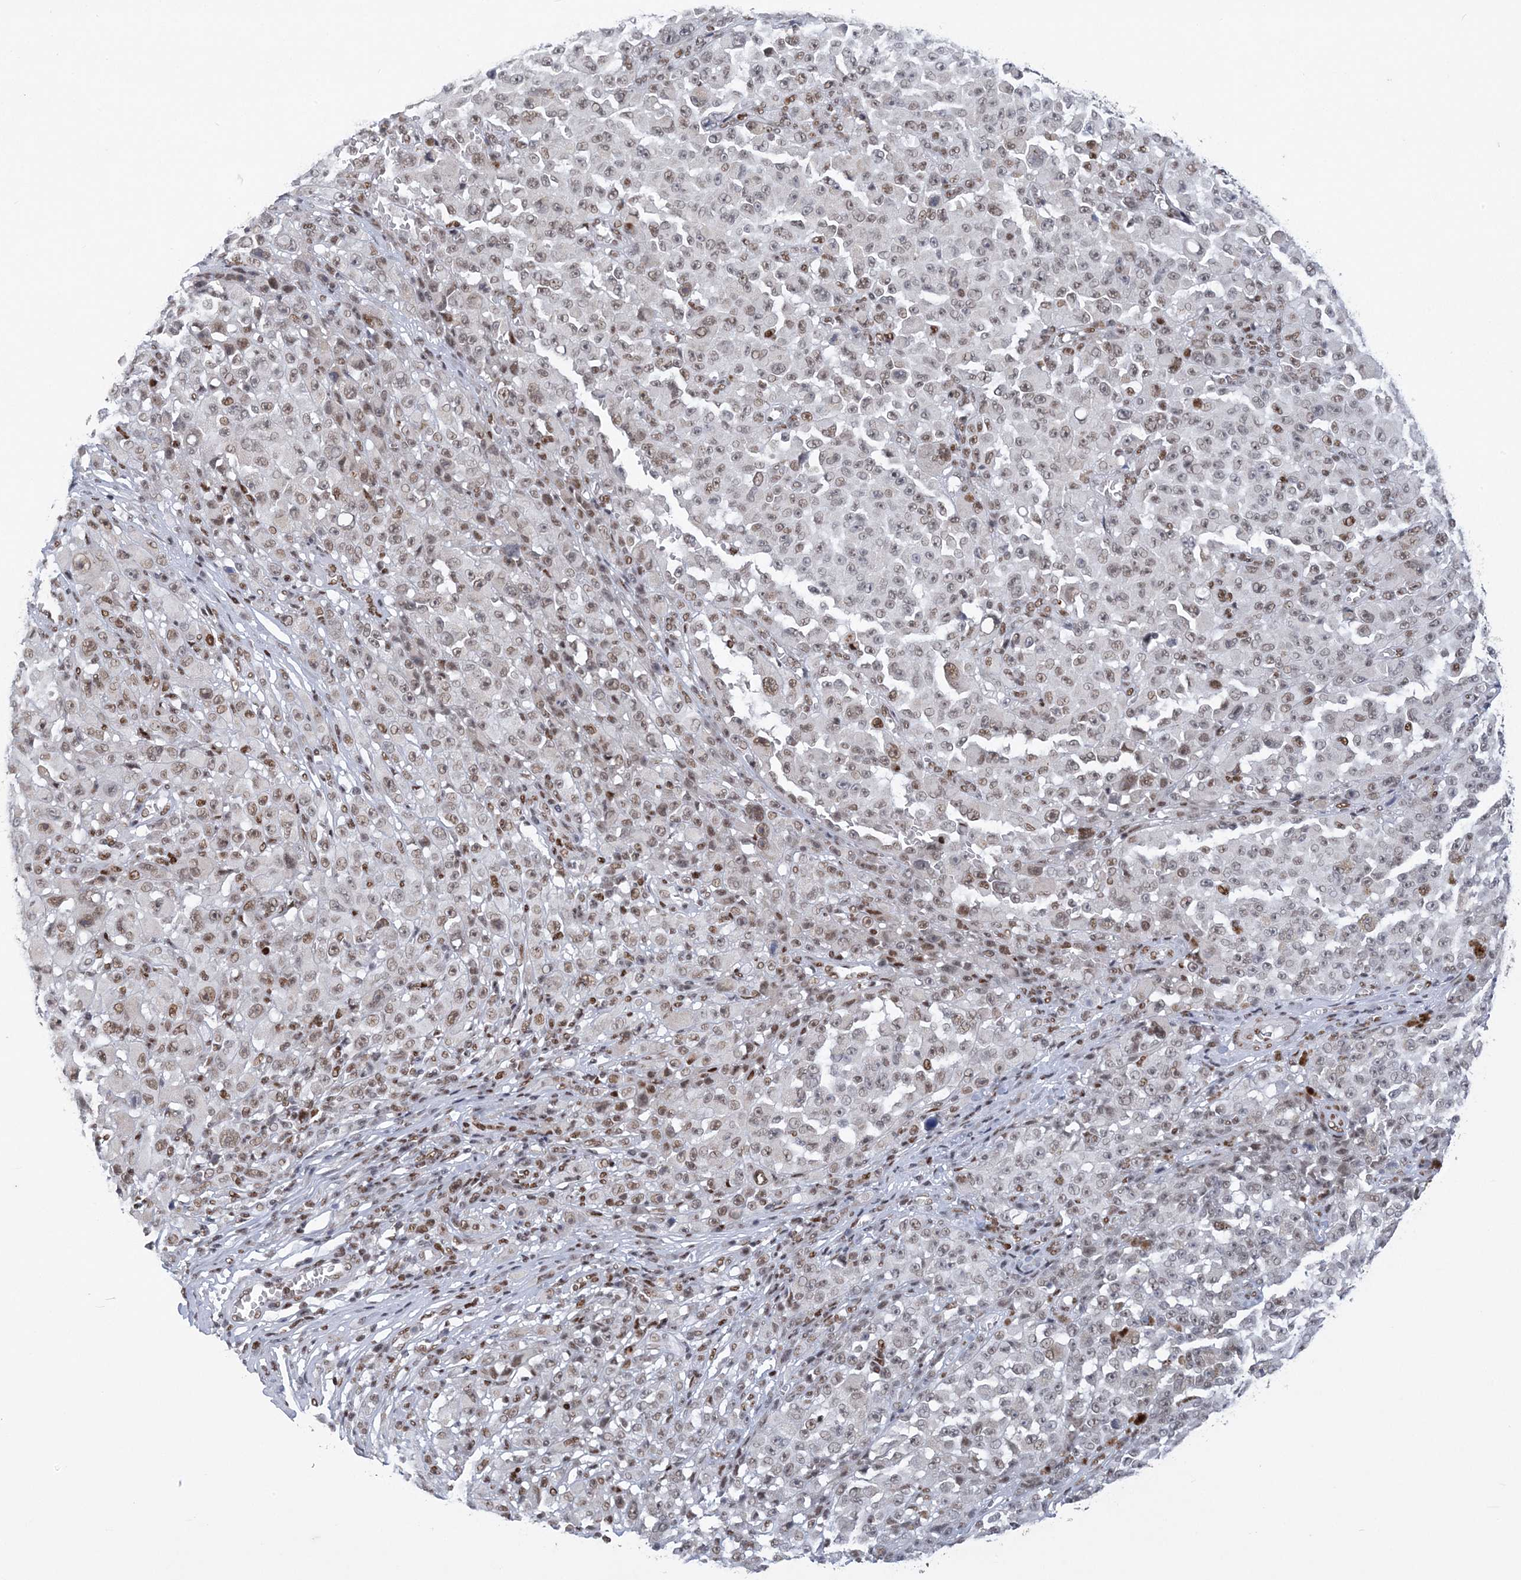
{"staining": {"intensity": "moderate", "quantity": ">75%", "location": "nuclear"}, "tissue": "melanoma", "cell_type": "Tumor cells", "image_type": "cancer", "snomed": [{"axis": "morphology", "description": "Malignant melanoma, NOS"}, {"axis": "topography", "description": "Skin"}], "caption": "High-power microscopy captured an IHC micrograph of melanoma, revealing moderate nuclear staining in approximately >75% of tumor cells.", "gene": "ZBTB7A", "patient": {"sex": "female", "age": 82}}